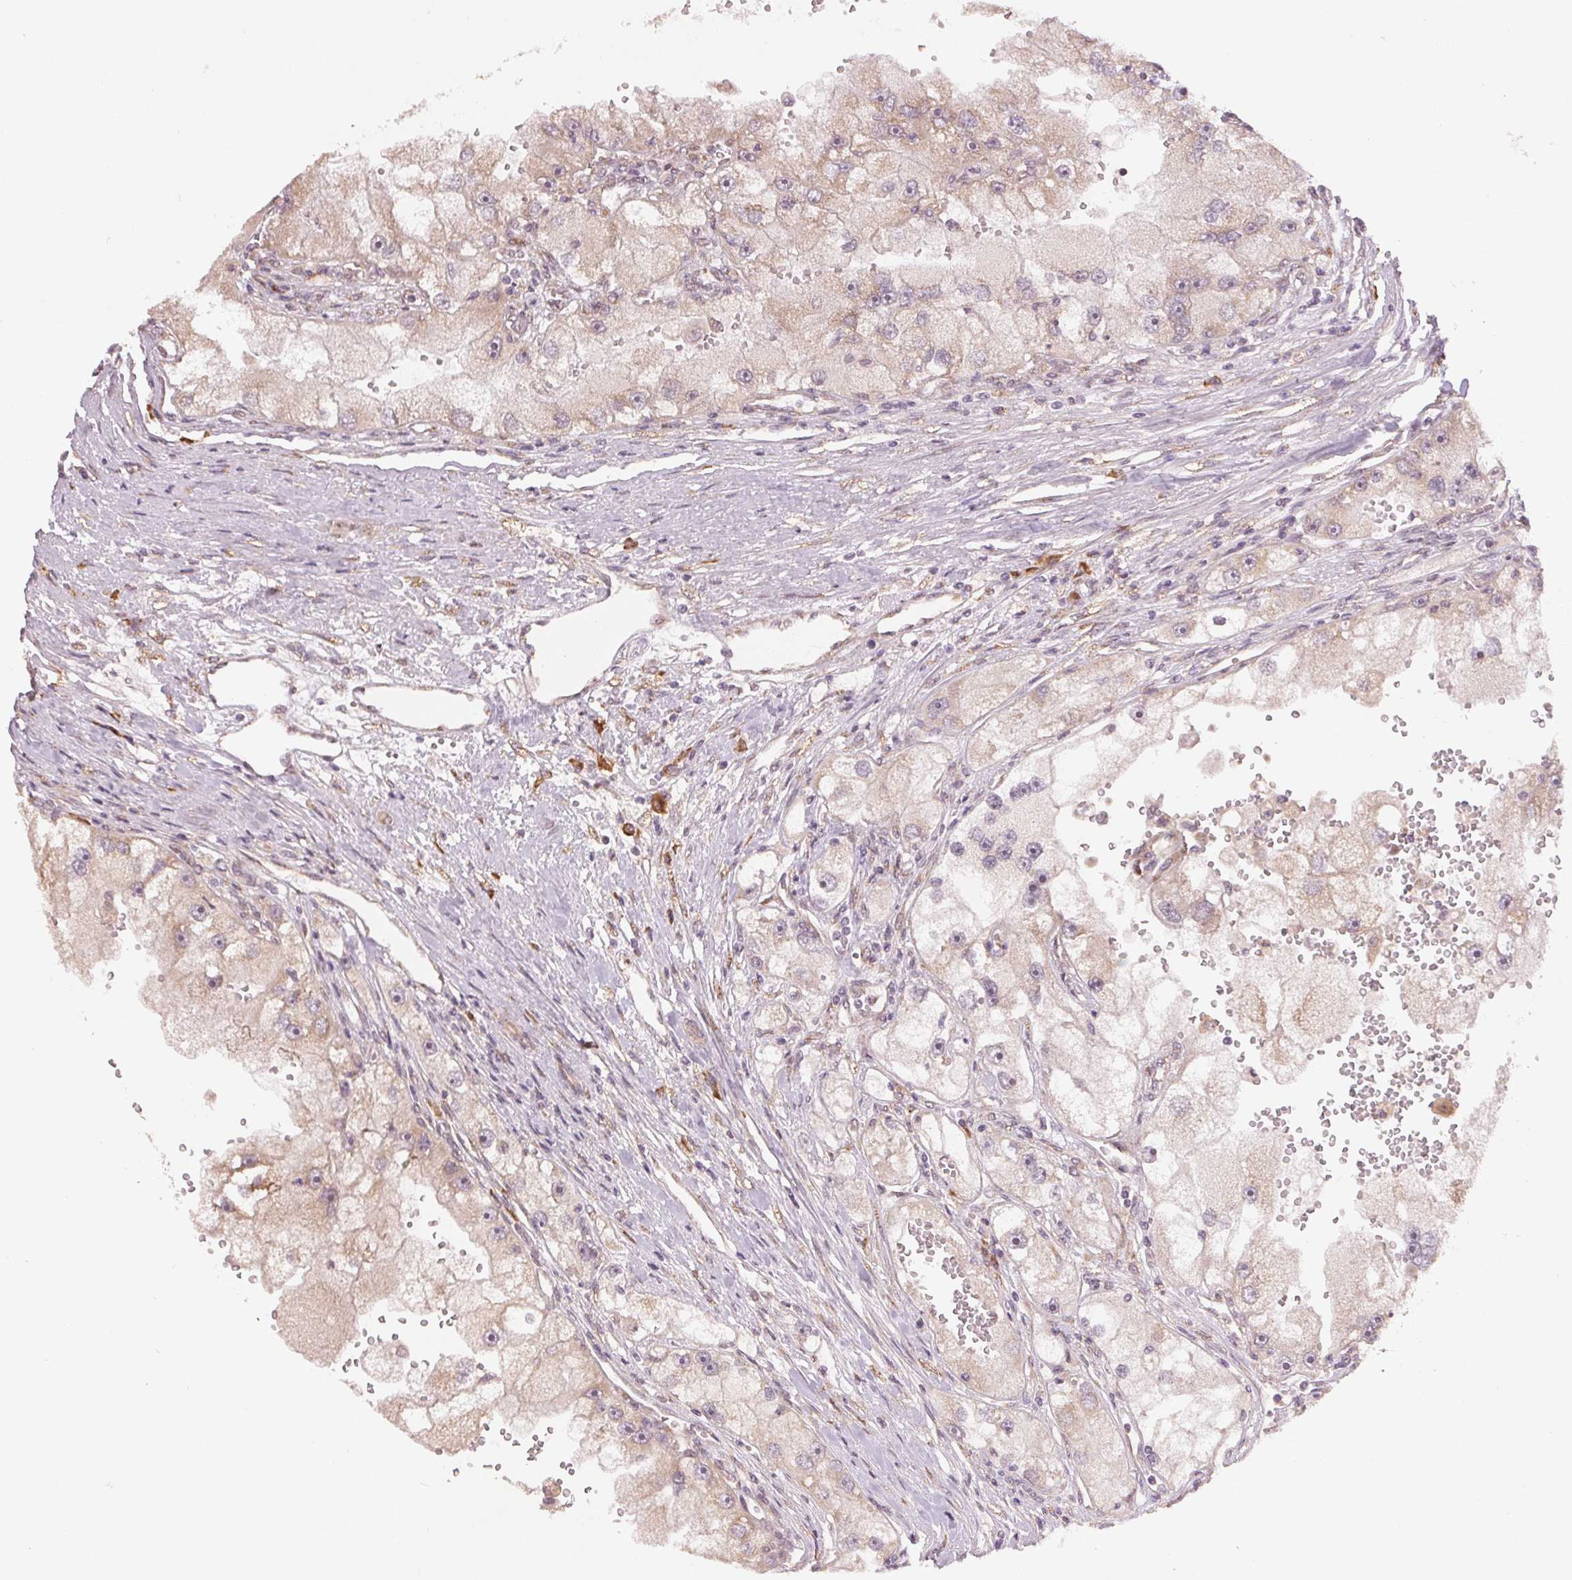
{"staining": {"intensity": "weak", "quantity": ">75%", "location": "cytoplasmic/membranous"}, "tissue": "renal cancer", "cell_type": "Tumor cells", "image_type": "cancer", "snomed": [{"axis": "morphology", "description": "Adenocarcinoma, NOS"}, {"axis": "topography", "description": "Kidney"}], "caption": "The micrograph displays immunohistochemical staining of renal cancer (adenocarcinoma). There is weak cytoplasmic/membranous expression is appreciated in about >75% of tumor cells.", "gene": "SLC20A1", "patient": {"sex": "male", "age": 63}}